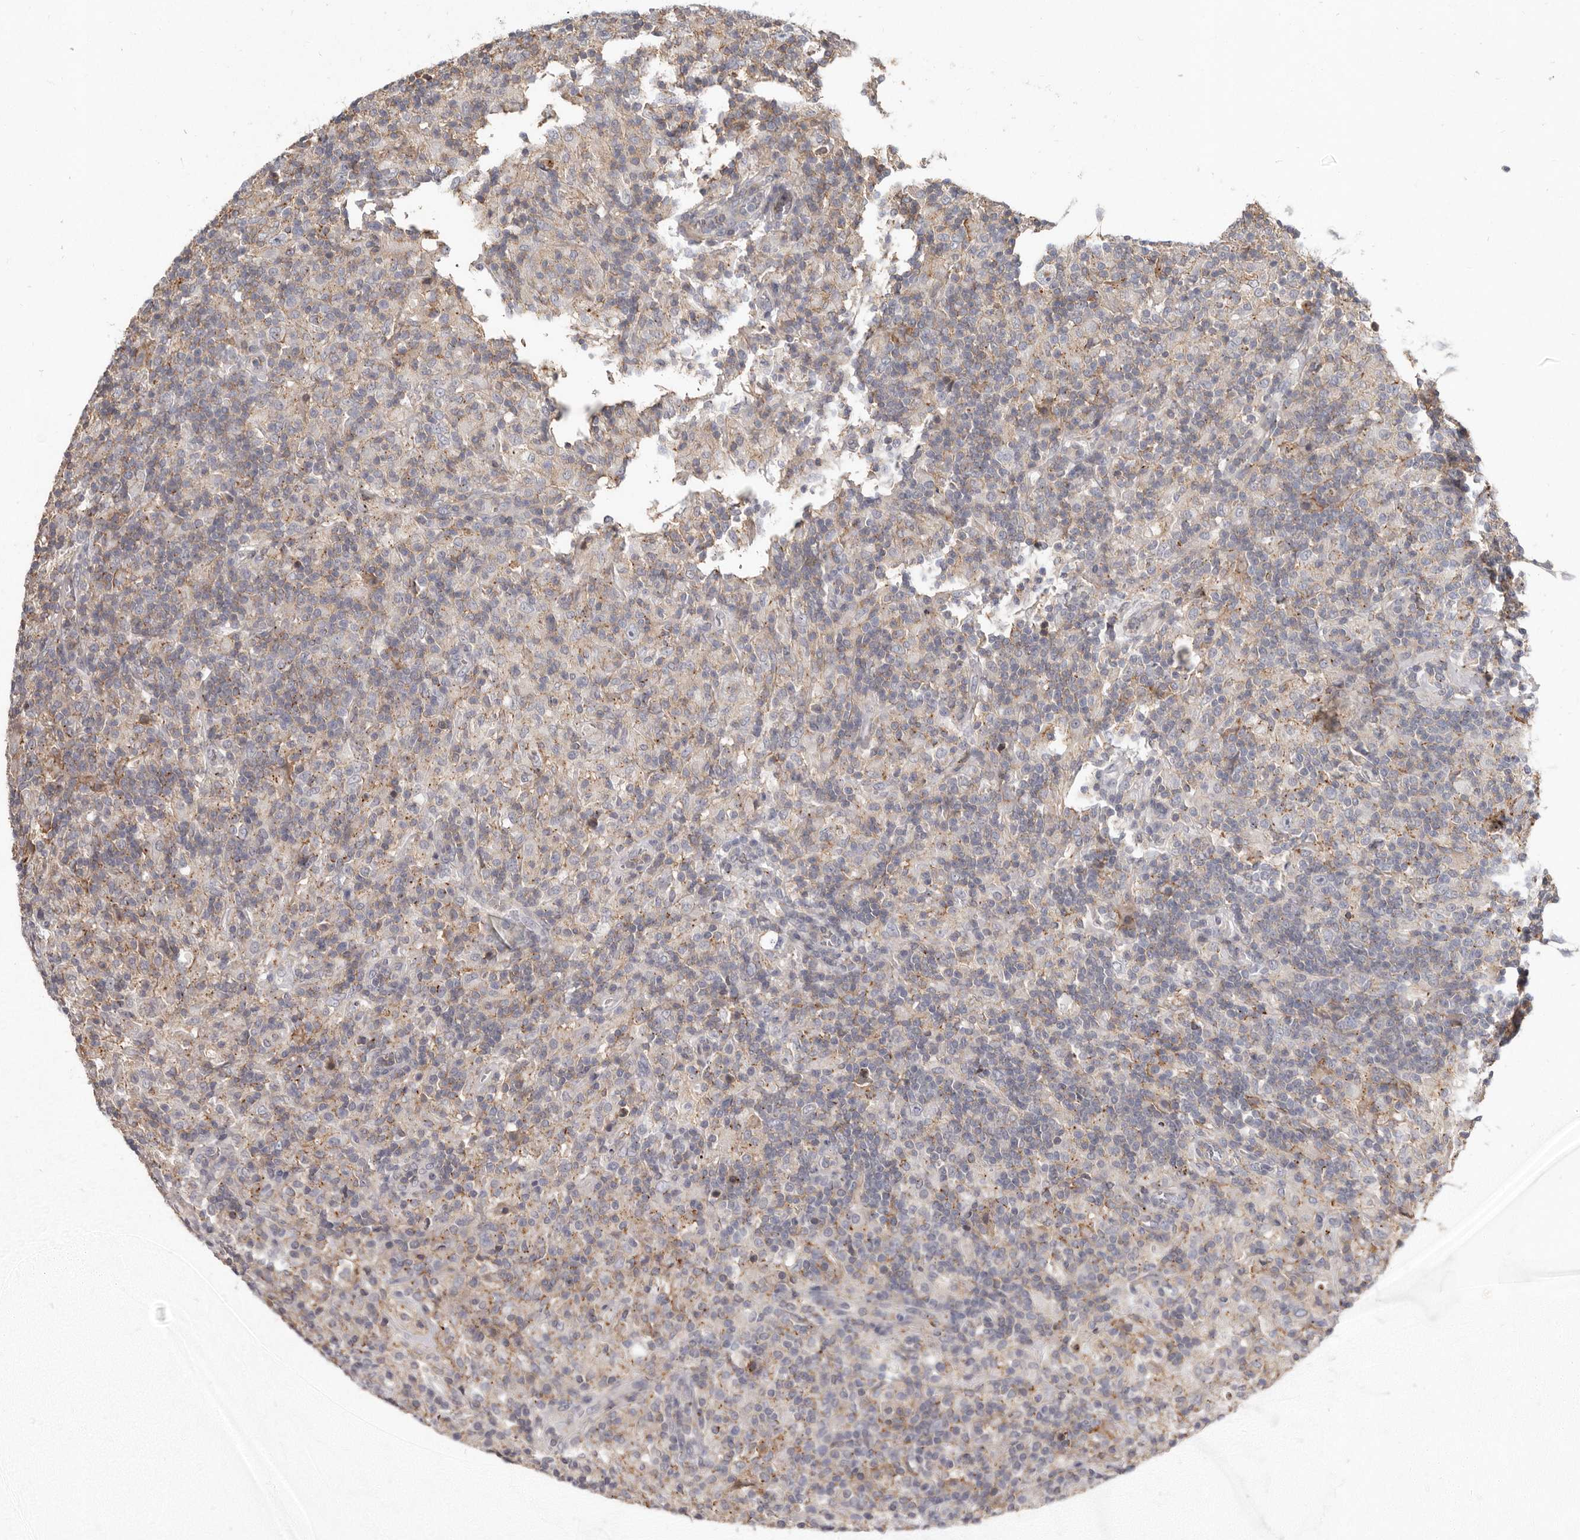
{"staining": {"intensity": "negative", "quantity": "none", "location": "none"}, "tissue": "lymphoma", "cell_type": "Tumor cells", "image_type": "cancer", "snomed": [{"axis": "morphology", "description": "Hodgkin's disease, NOS"}, {"axis": "topography", "description": "Lymph node"}], "caption": "The photomicrograph reveals no staining of tumor cells in Hodgkin's disease. Nuclei are stained in blue.", "gene": "KIF26B", "patient": {"sex": "male", "age": 70}}